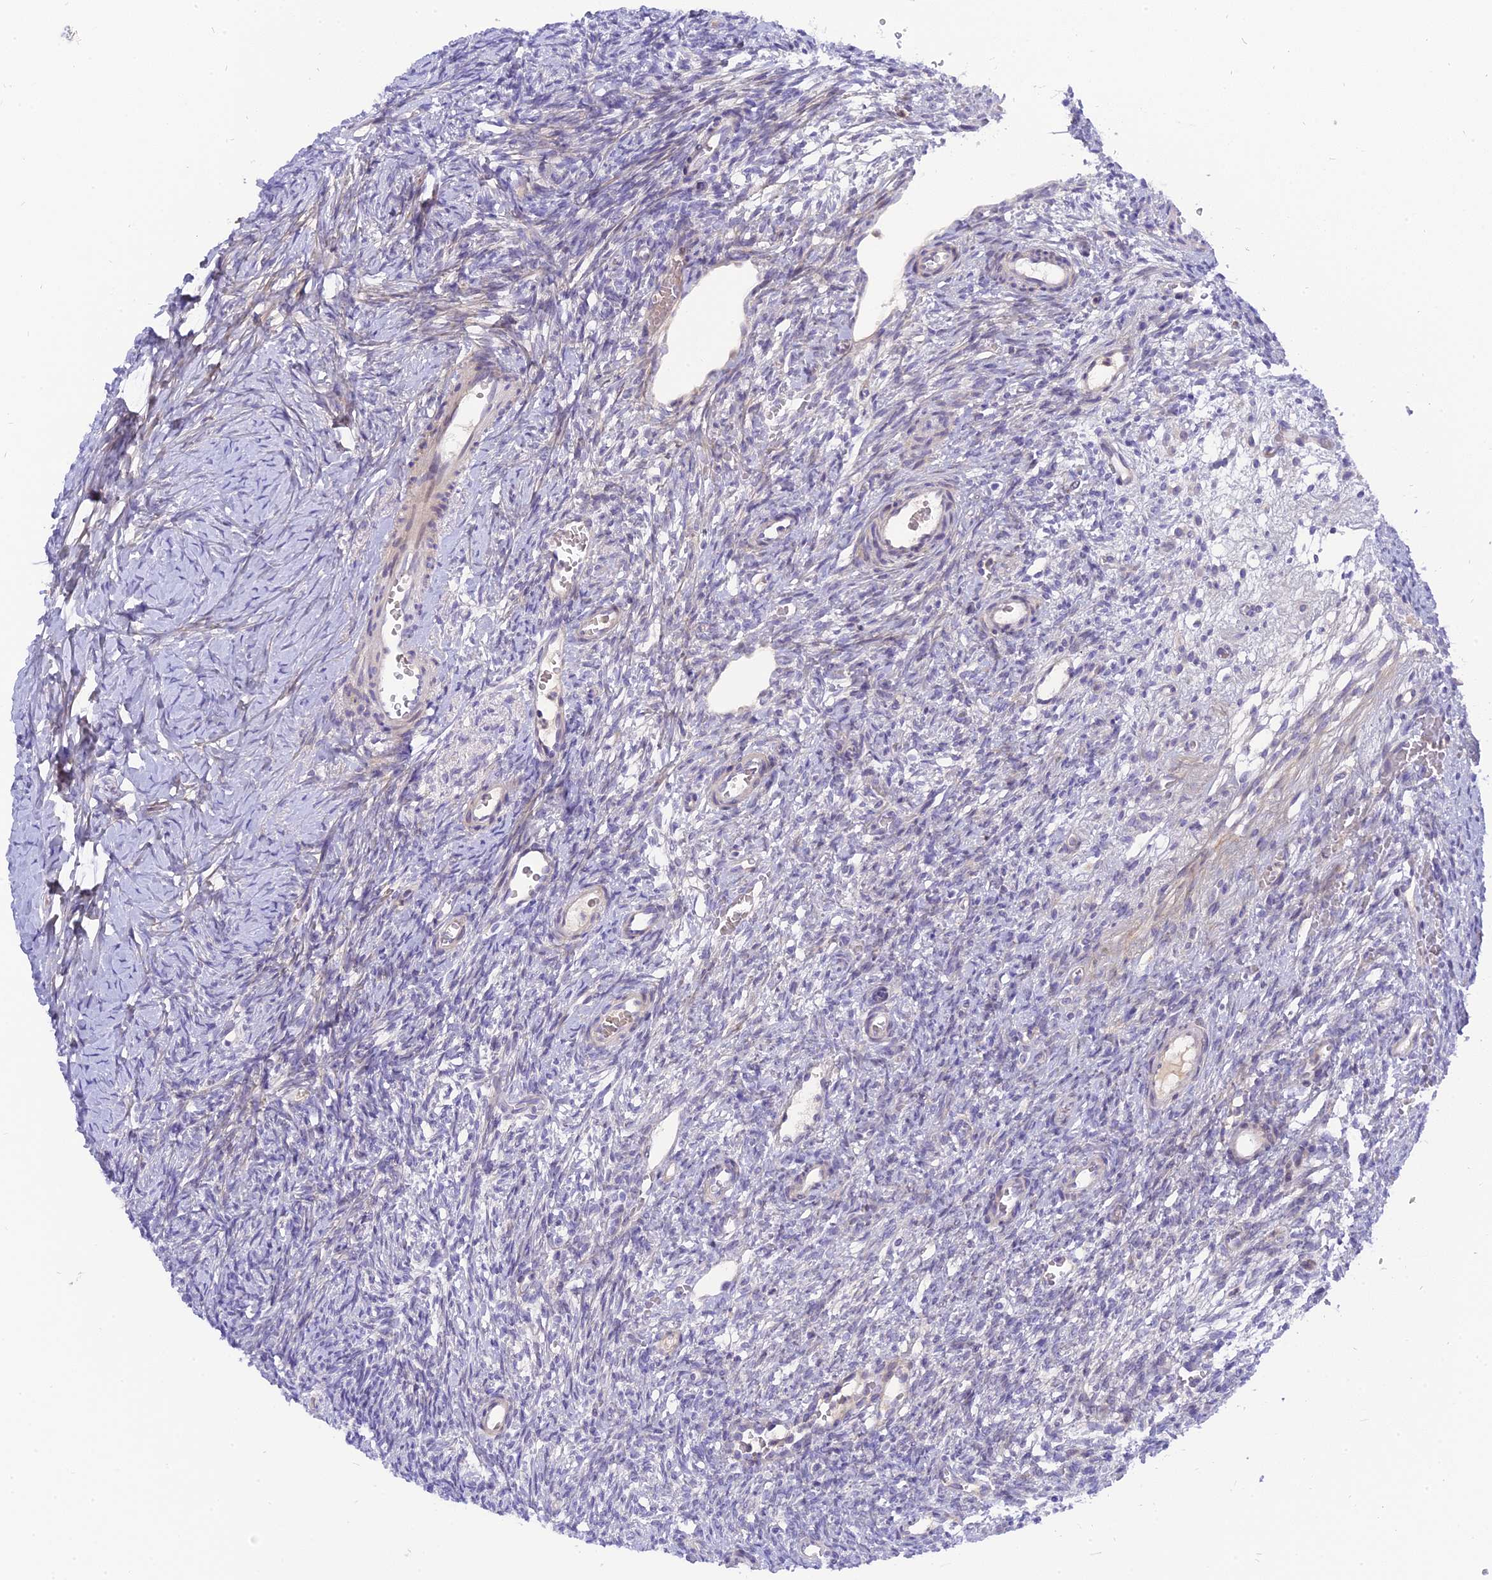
{"staining": {"intensity": "negative", "quantity": "none", "location": "none"}, "tissue": "ovary", "cell_type": "Ovarian stroma cells", "image_type": "normal", "snomed": [{"axis": "morphology", "description": "Normal tissue, NOS"}, {"axis": "topography", "description": "Ovary"}], "caption": "There is no significant staining in ovarian stroma cells of ovary. (Immunohistochemistry, brightfield microscopy, high magnification).", "gene": "MBD3L1", "patient": {"sex": "female", "age": 39}}